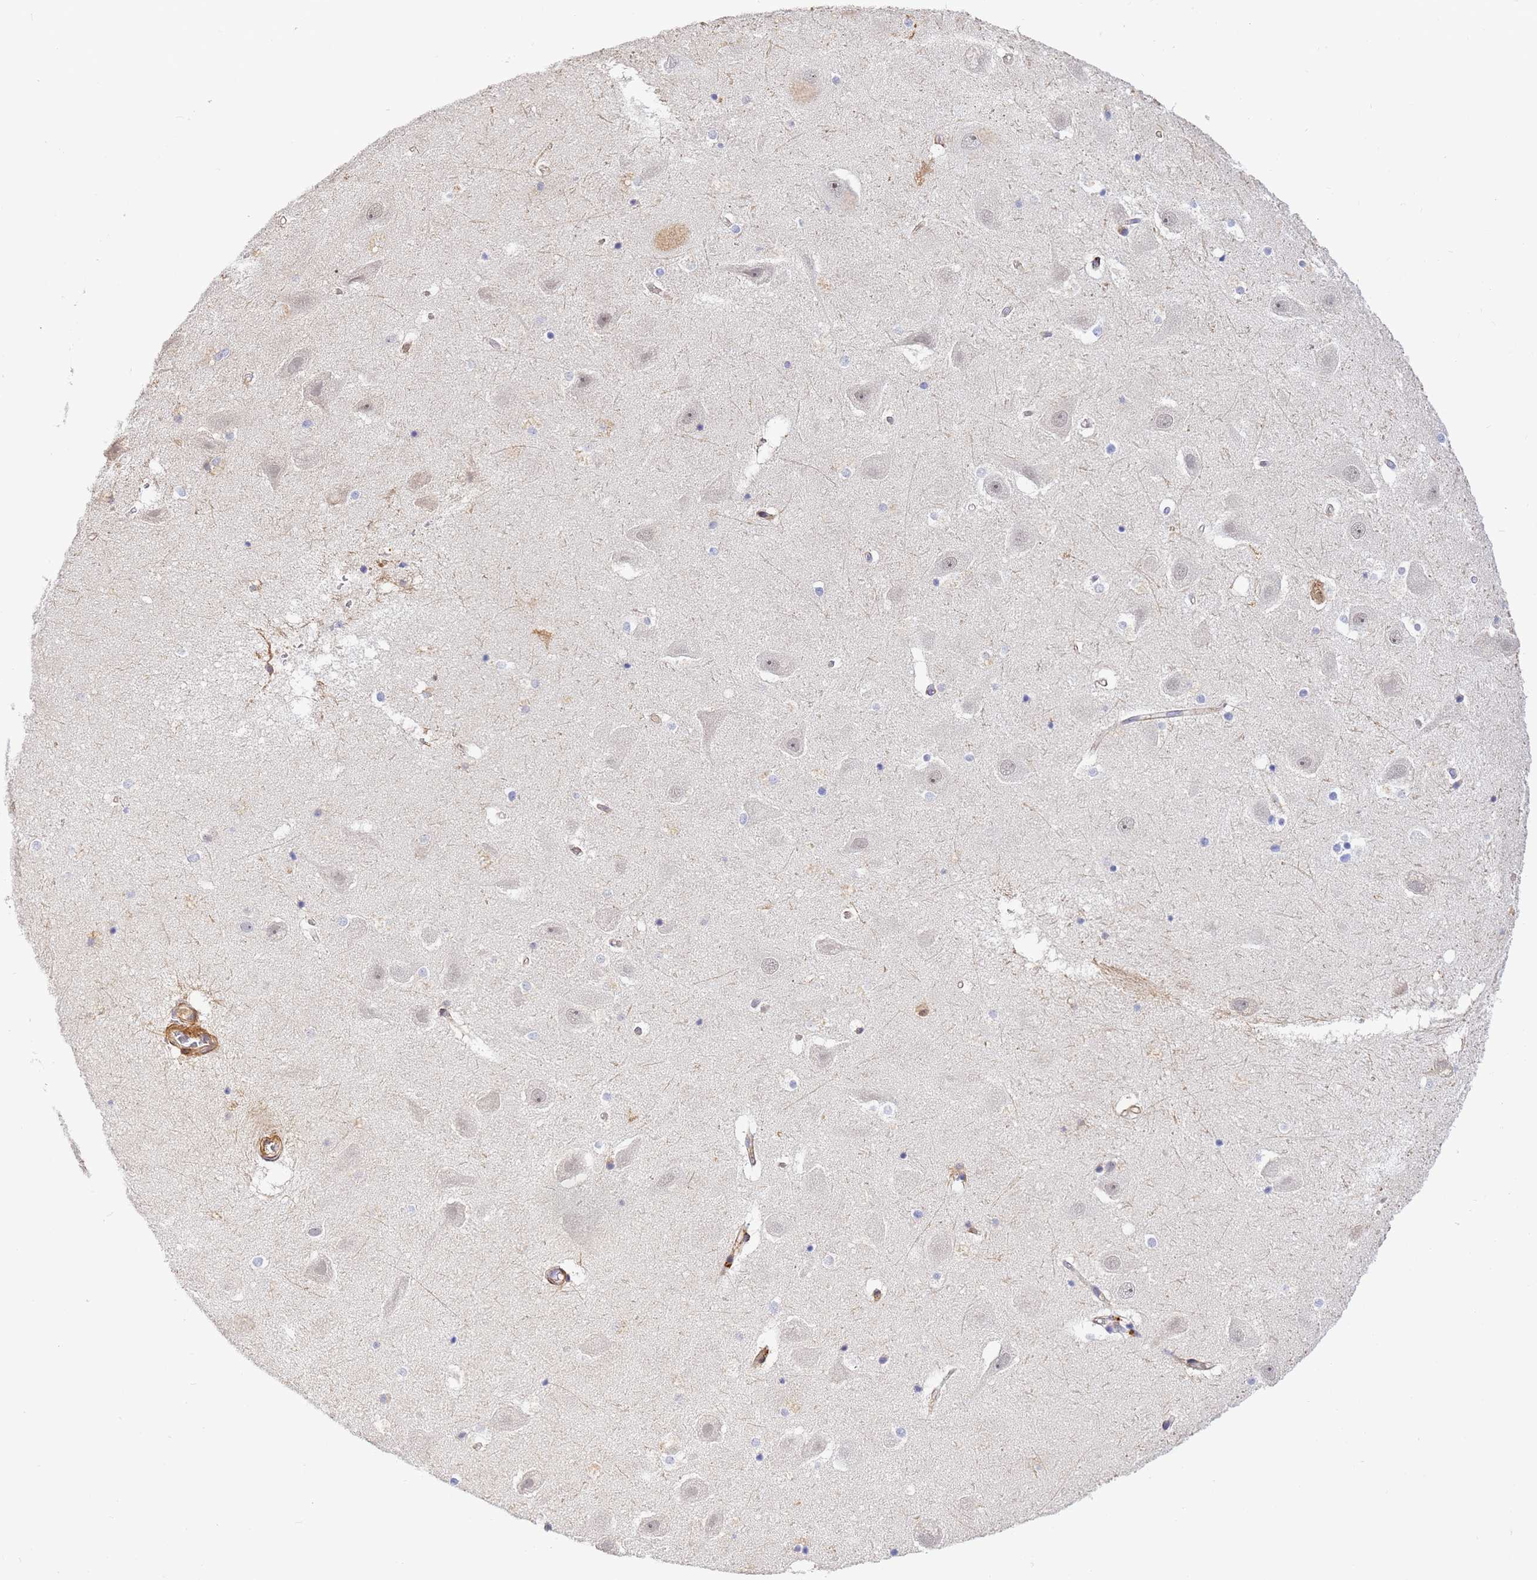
{"staining": {"intensity": "weak", "quantity": "<25%", "location": "cytoplasmic/membranous"}, "tissue": "hippocampus", "cell_type": "Glial cells", "image_type": "normal", "snomed": [{"axis": "morphology", "description": "Normal tissue, NOS"}, {"axis": "topography", "description": "Hippocampus"}], "caption": "High magnification brightfield microscopy of benign hippocampus stained with DAB (brown) and counterstained with hematoxylin (blue): glial cells show no significant positivity. (Brightfield microscopy of DAB IHC at high magnification).", "gene": "CFHR1", "patient": {"sex": "female", "age": 52}}